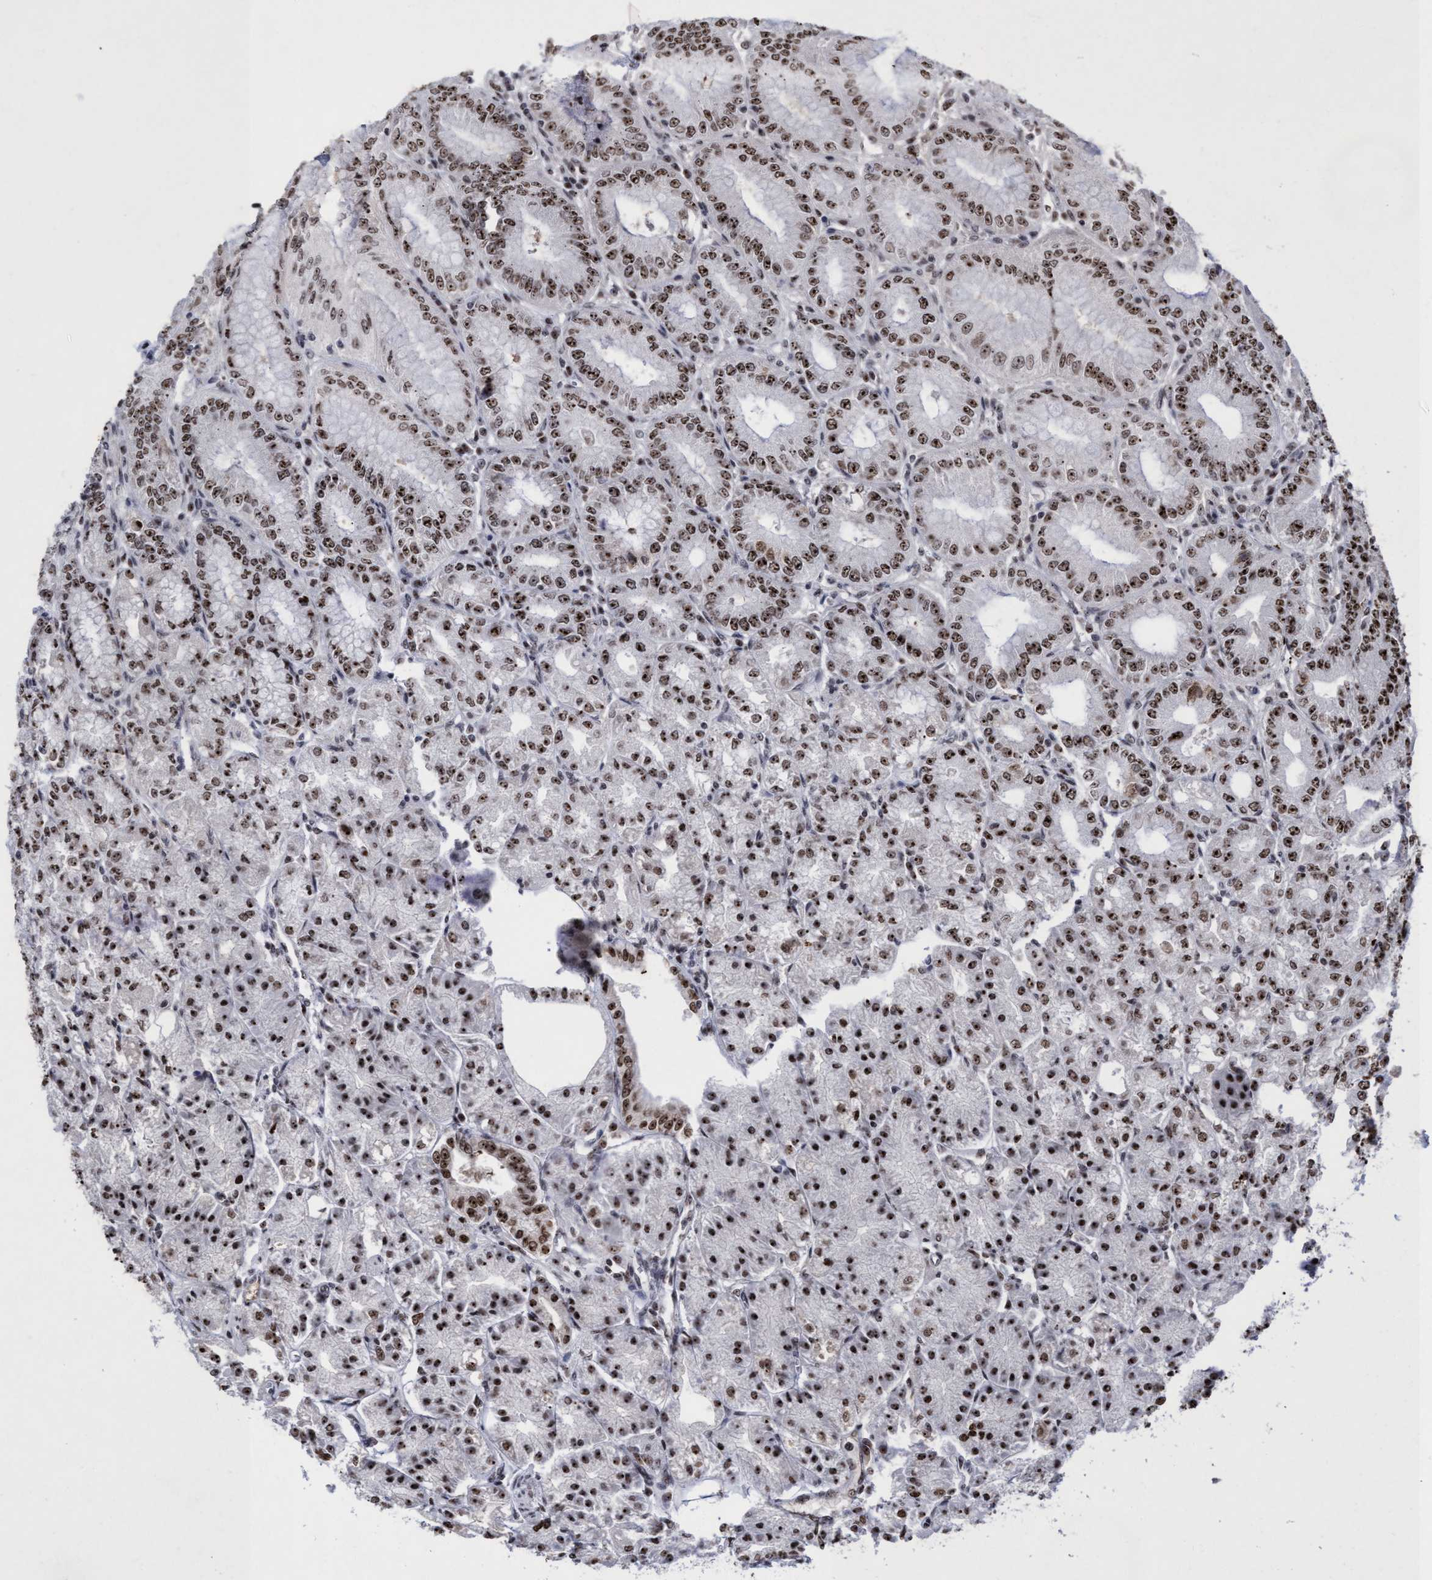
{"staining": {"intensity": "strong", "quantity": ">75%", "location": "nuclear"}, "tissue": "stomach", "cell_type": "Glandular cells", "image_type": "normal", "snomed": [{"axis": "morphology", "description": "Normal tissue, NOS"}, {"axis": "topography", "description": "Stomach, lower"}], "caption": "High-power microscopy captured an immunohistochemistry image of benign stomach, revealing strong nuclear staining in approximately >75% of glandular cells.", "gene": "EFCAB10", "patient": {"sex": "male", "age": 71}}